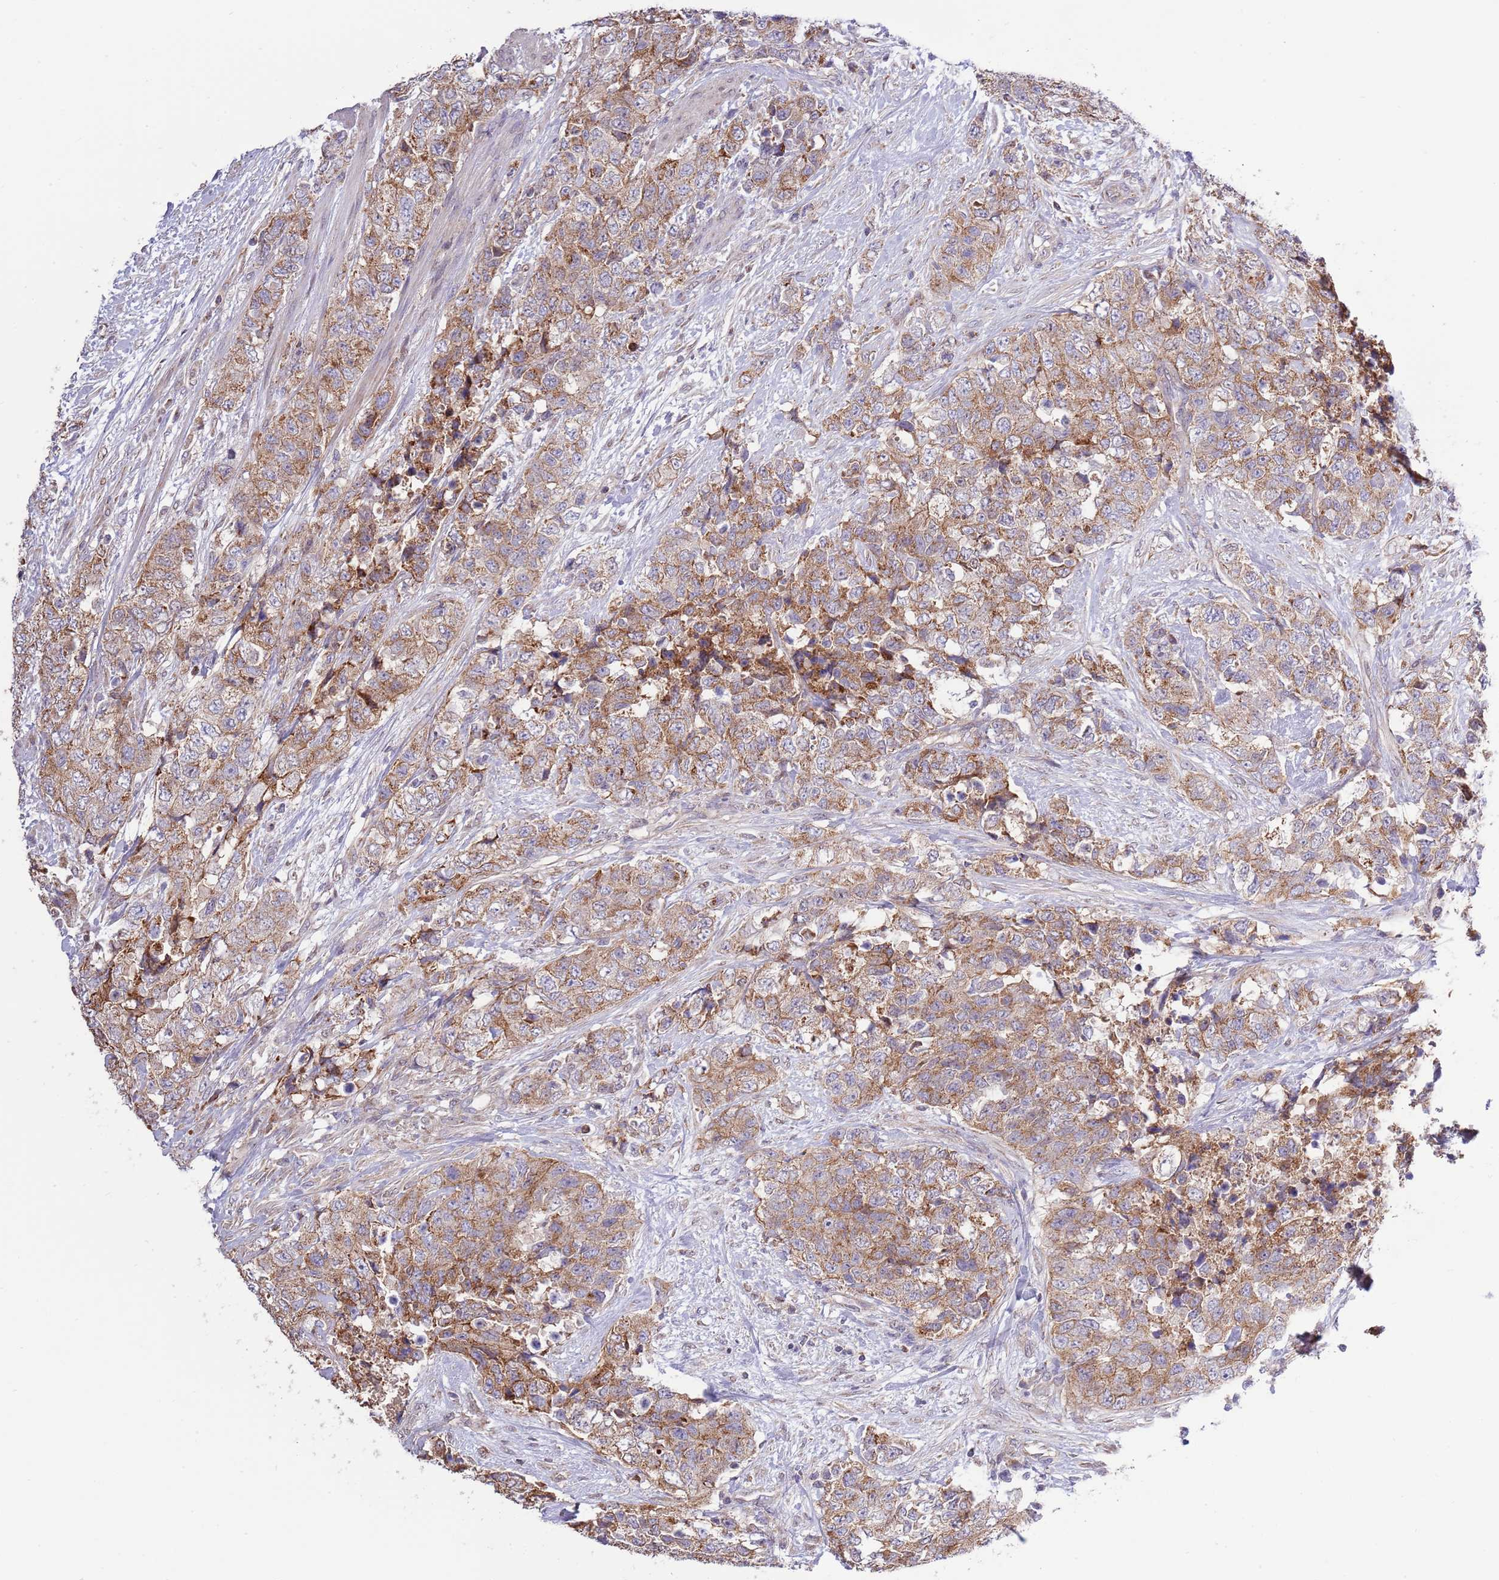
{"staining": {"intensity": "moderate", "quantity": ">75%", "location": "cytoplasmic/membranous"}, "tissue": "urothelial cancer", "cell_type": "Tumor cells", "image_type": "cancer", "snomed": [{"axis": "morphology", "description": "Urothelial carcinoma, High grade"}, {"axis": "topography", "description": "Urinary bladder"}], "caption": "Tumor cells show medium levels of moderate cytoplasmic/membranous staining in approximately >75% of cells in human urothelial carcinoma (high-grade). The protein of interest is shown in brown color, while the nuclei are stained blue.", "gene": "ARL2BP", "patient": {"sex": "female", "age": 78}}